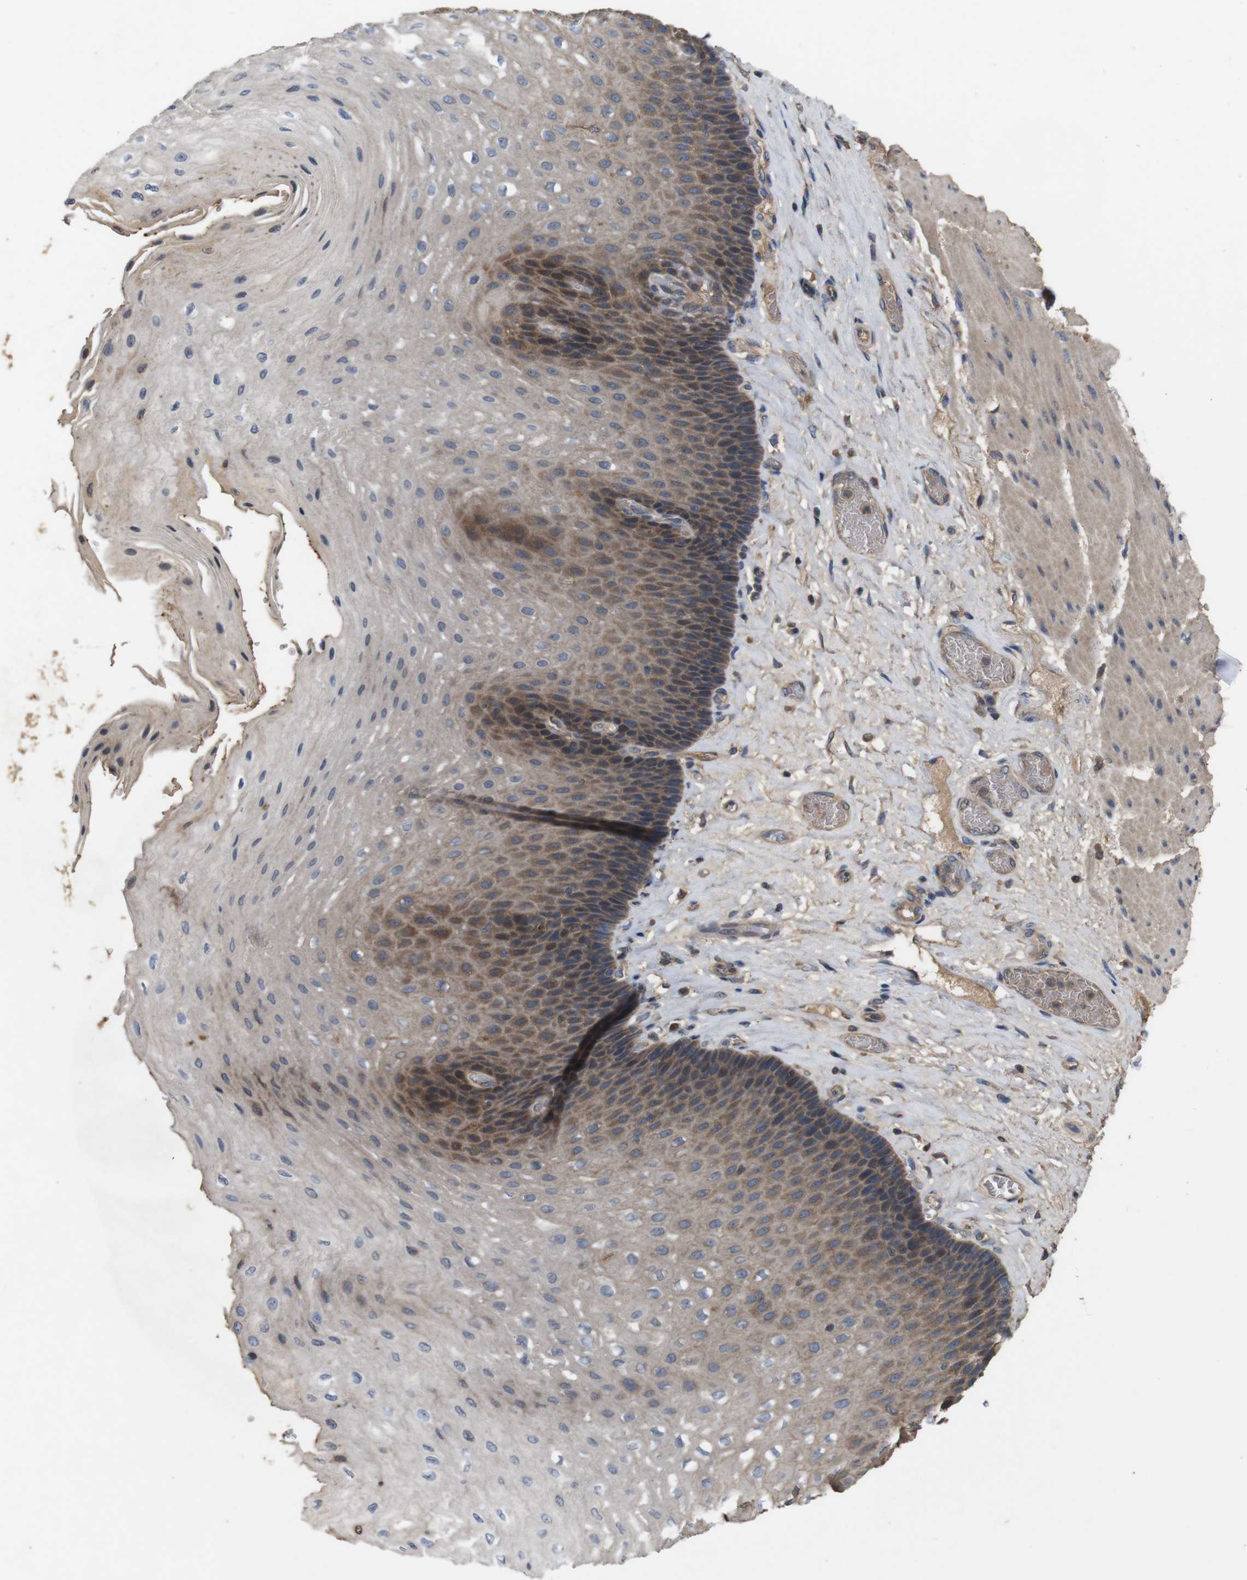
{"staining": {"intensity": "moderate", "quantity": "25%-75%", "location": "cytoplasmic/membranous"}, "tissue": "esophagus", "cell_type": "Squamous epithelial cells", "image_type": "normal", "snomed": [{"axis": "morphology", "description": "Normal tissue, NOS"}, {"axis": "topography", "description": "Esophagus"}], "caption": "Squamous epithelial cells display moderate cytoplasmic/membranous staining in about 25%-75% of cells in benign esophagus.", "gene": "PTPN1", "patient": {"sex": "female", "age": 72}}